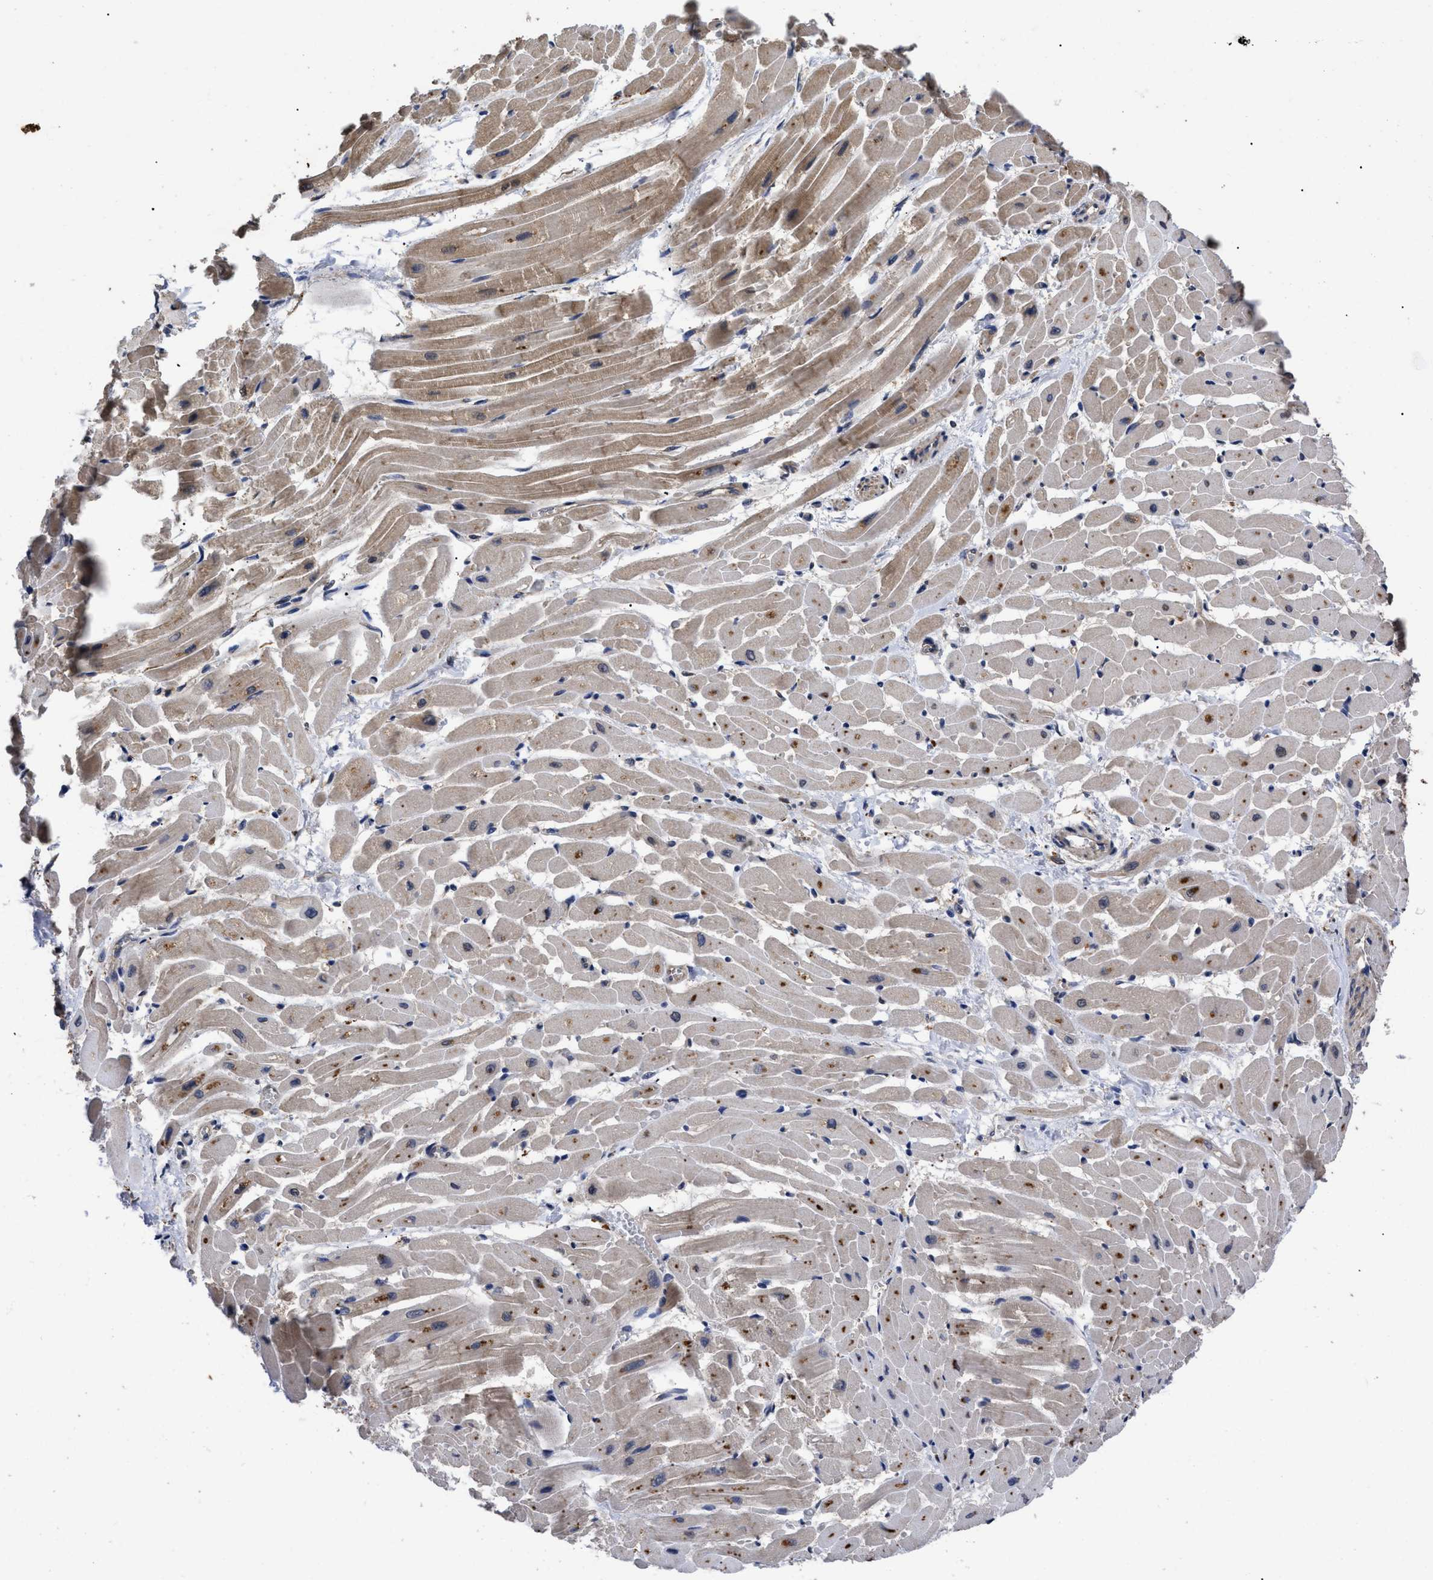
{"staining": {"intensity": "strong", "quantity": ">75%", "location": "cytoplasmic/membranous"}, "tissue": "heart muscle", "cell_type": "Cardiomyocytes", "image_type": "normal", "snomed": [{"axis": "morphology", "description": "Normal tissue, NOS"}, {"axis": "topography", "description": "Heart"}], "caption": "Immunohistochemical staining of normal heart muscle exhibits high levels of strong cytoplasmic/membranous positivity in about >75% of cardiomyocytes.", "gene": "LRRC3", "patient": {"sex": "male", "age": 45}}